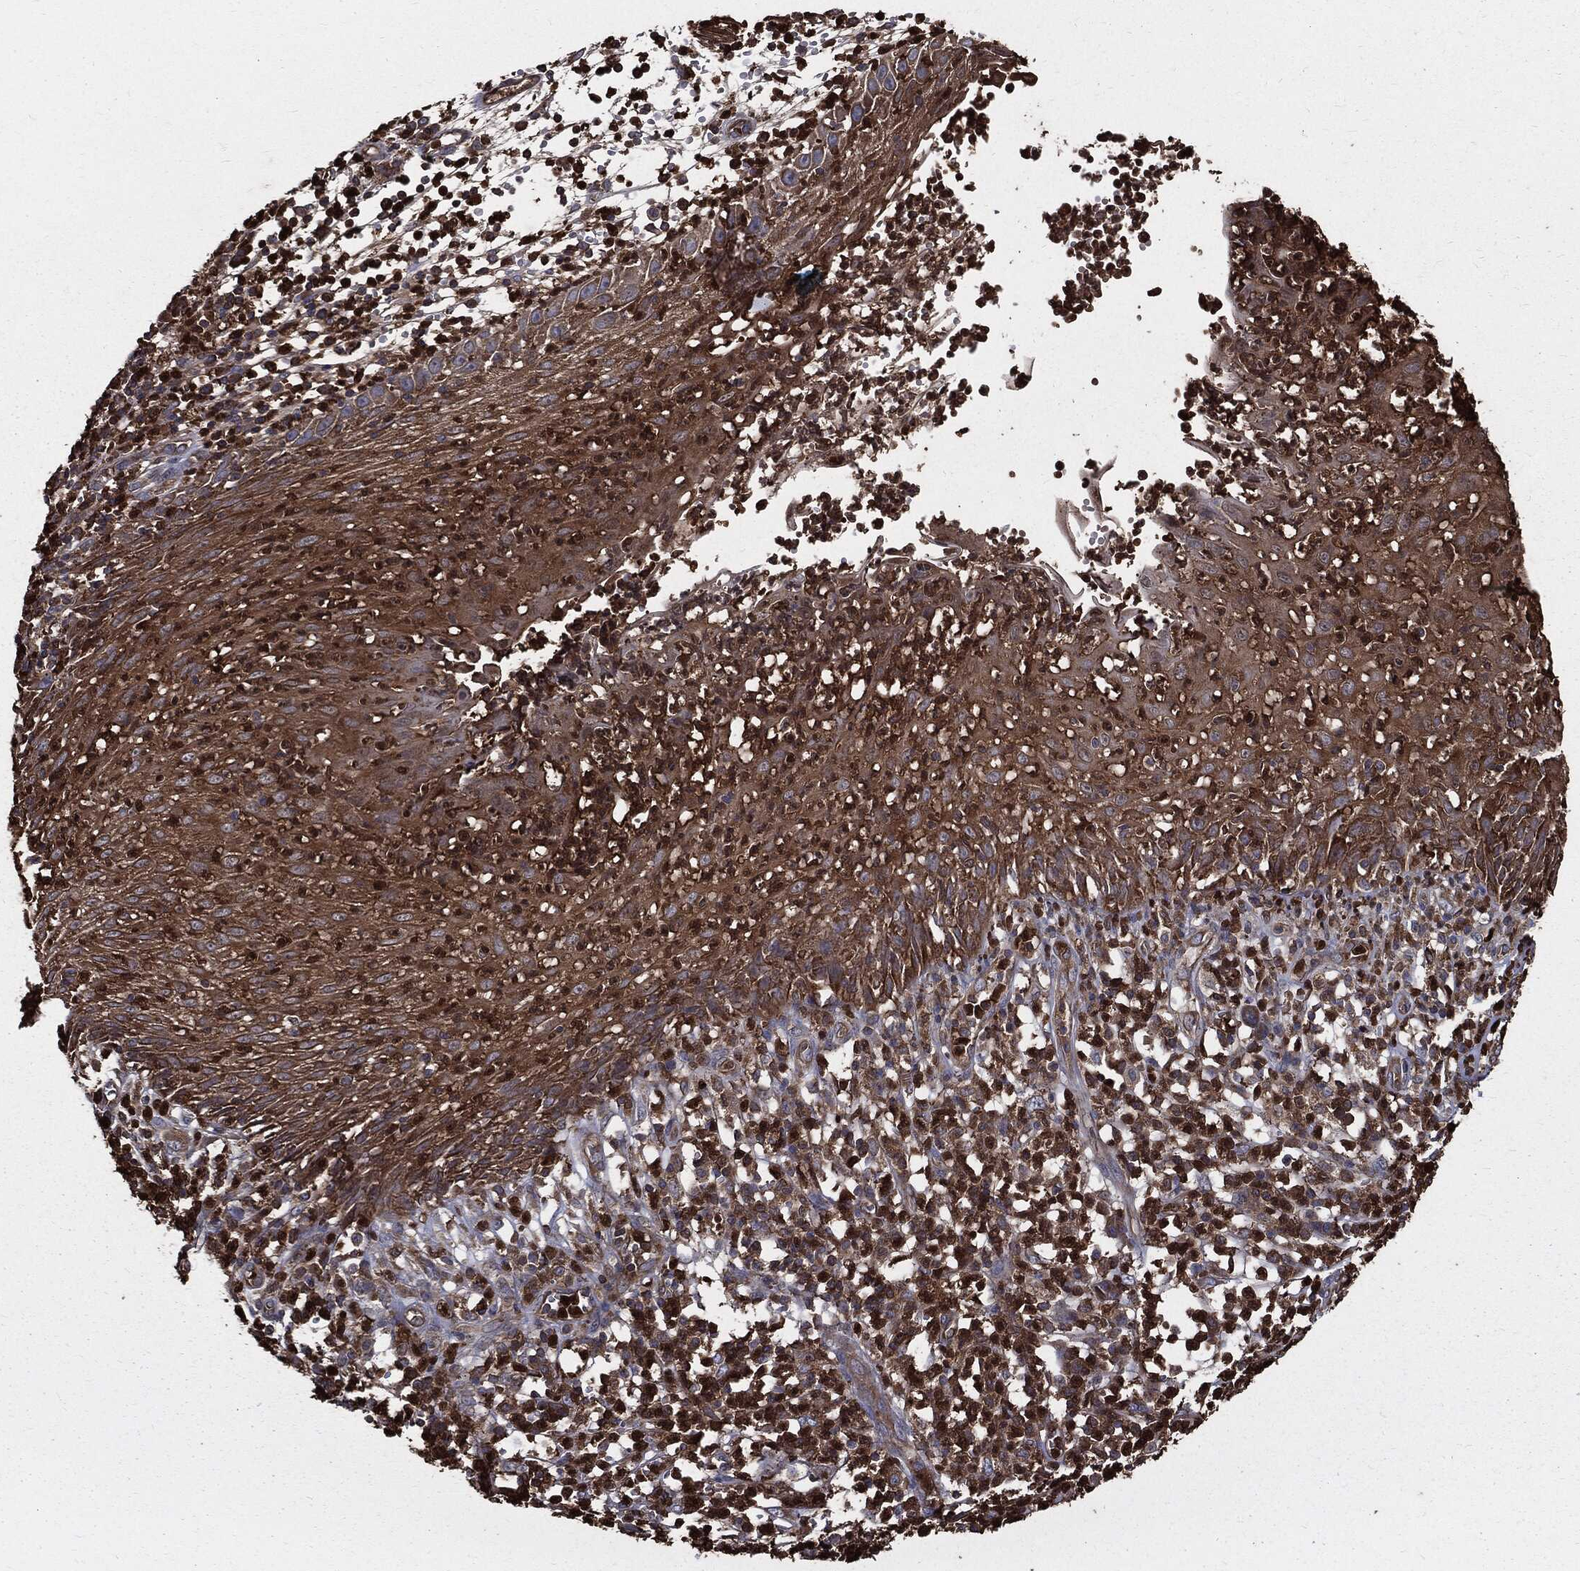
{"staining": {"intensity": "strong", "quantity": ">75%", "location": "cytoplasmic/membranous"}, "tissue": "skin cancer", "cell_type": "Tumor cells", "image_type": "cancer", "snomed": [{"axis": "morphology", "description": "Normal tissue, NOS"}, {"axis": "morphology", "description": "Squamous cell carcinoma, NOS"}, {"axis": "topography", "description": "Skin"}], "caption": "Immunohistochemical staining of skin cancer (squamous cell carcinoma) exhibits high levels of strong cytoplasmic/membranous staining in about >75% of tumor cells. The staining is performed using DAB (3,3'-diaminobenzidine) brown chromogen to label protein expression. The nuclei are counter-stained blue using hematoxylin.", "gene": "PDCD6IP", "patient": {"sex": "male", "age": 79}}